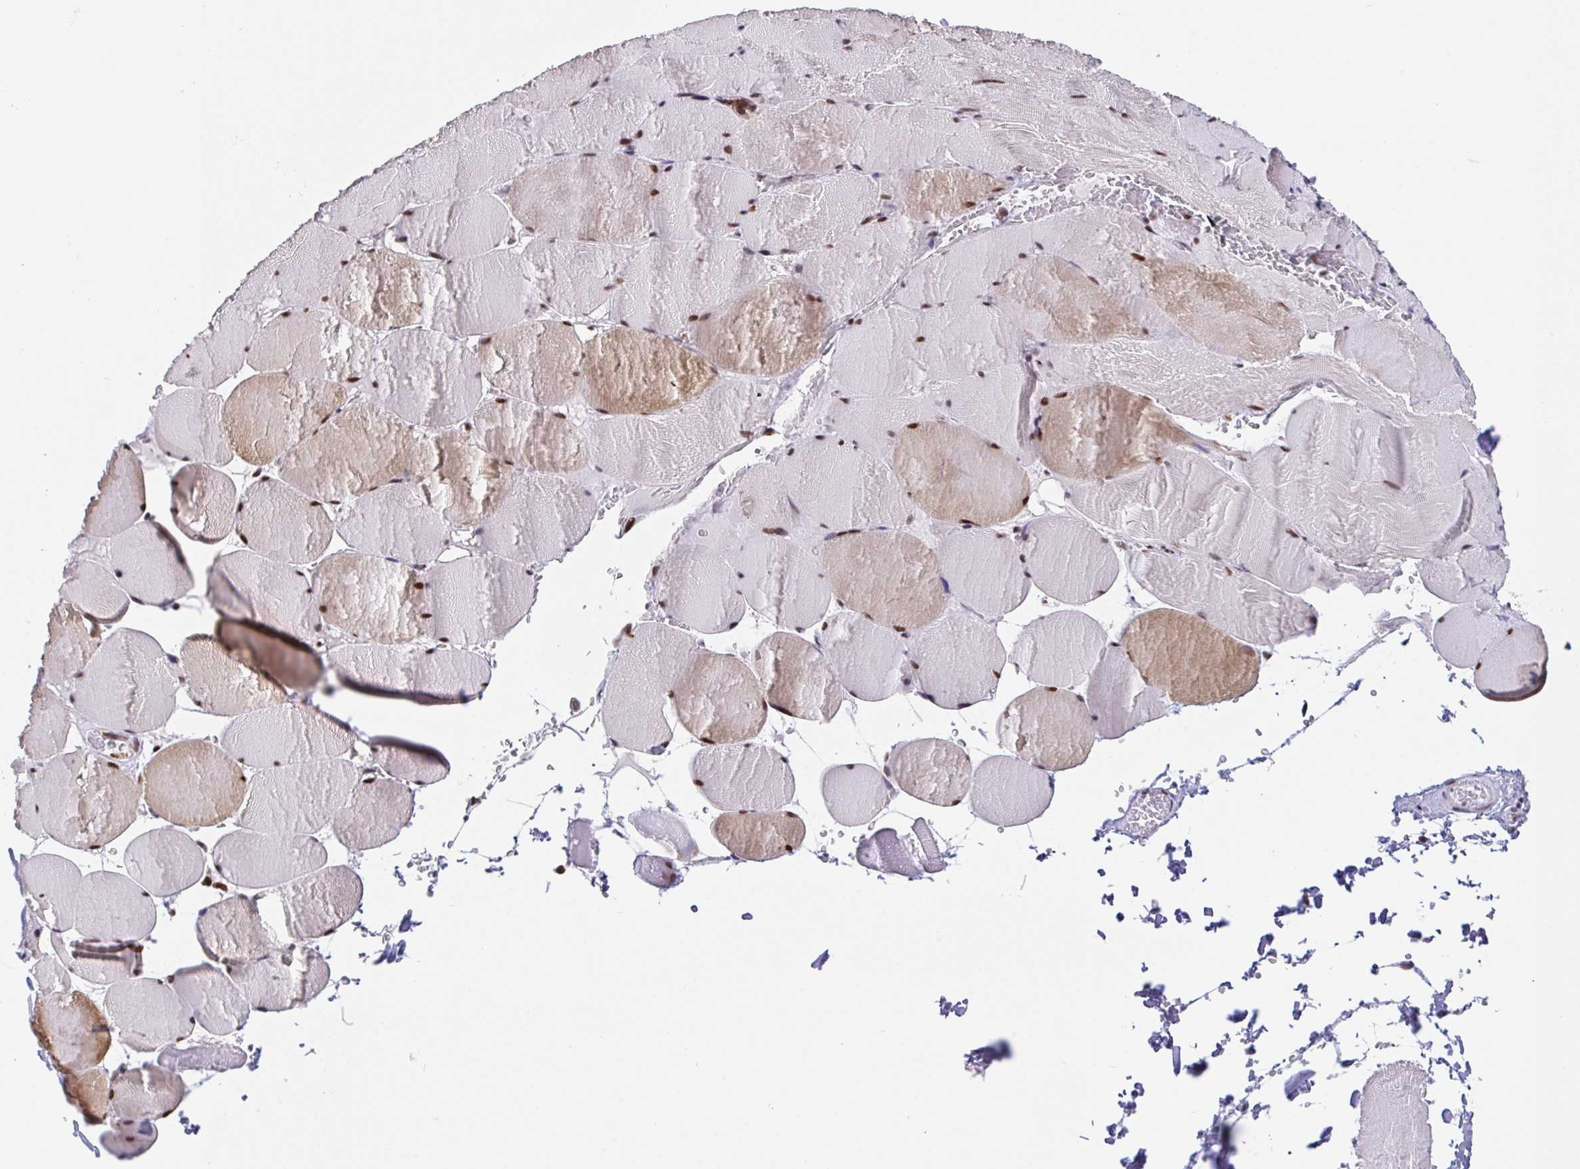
{"staining": {"intensity": "moderate", "quantity": "25%-75%", "location": "cytoplasmic/membranous,nuclear"}, "tissue": "skeletal muscle", "cell_type": "Myocytes", "image_type": "normal", "snomed": [{"axis": "morphology", "description": "Normal tissue, NOS"}, {"axis": "topography", "description": "Skeletal muscle"}, {"axis": "topography", "description": "Head-Neck"}], "caption": "Unremarkable skeletal muscle exhibits moderate cytoplasmic/membranous,nuclear staining in about 25%-75% of myocytes.", "gene": "SETD5", "patient": {"sex": "male", "age": 66}}